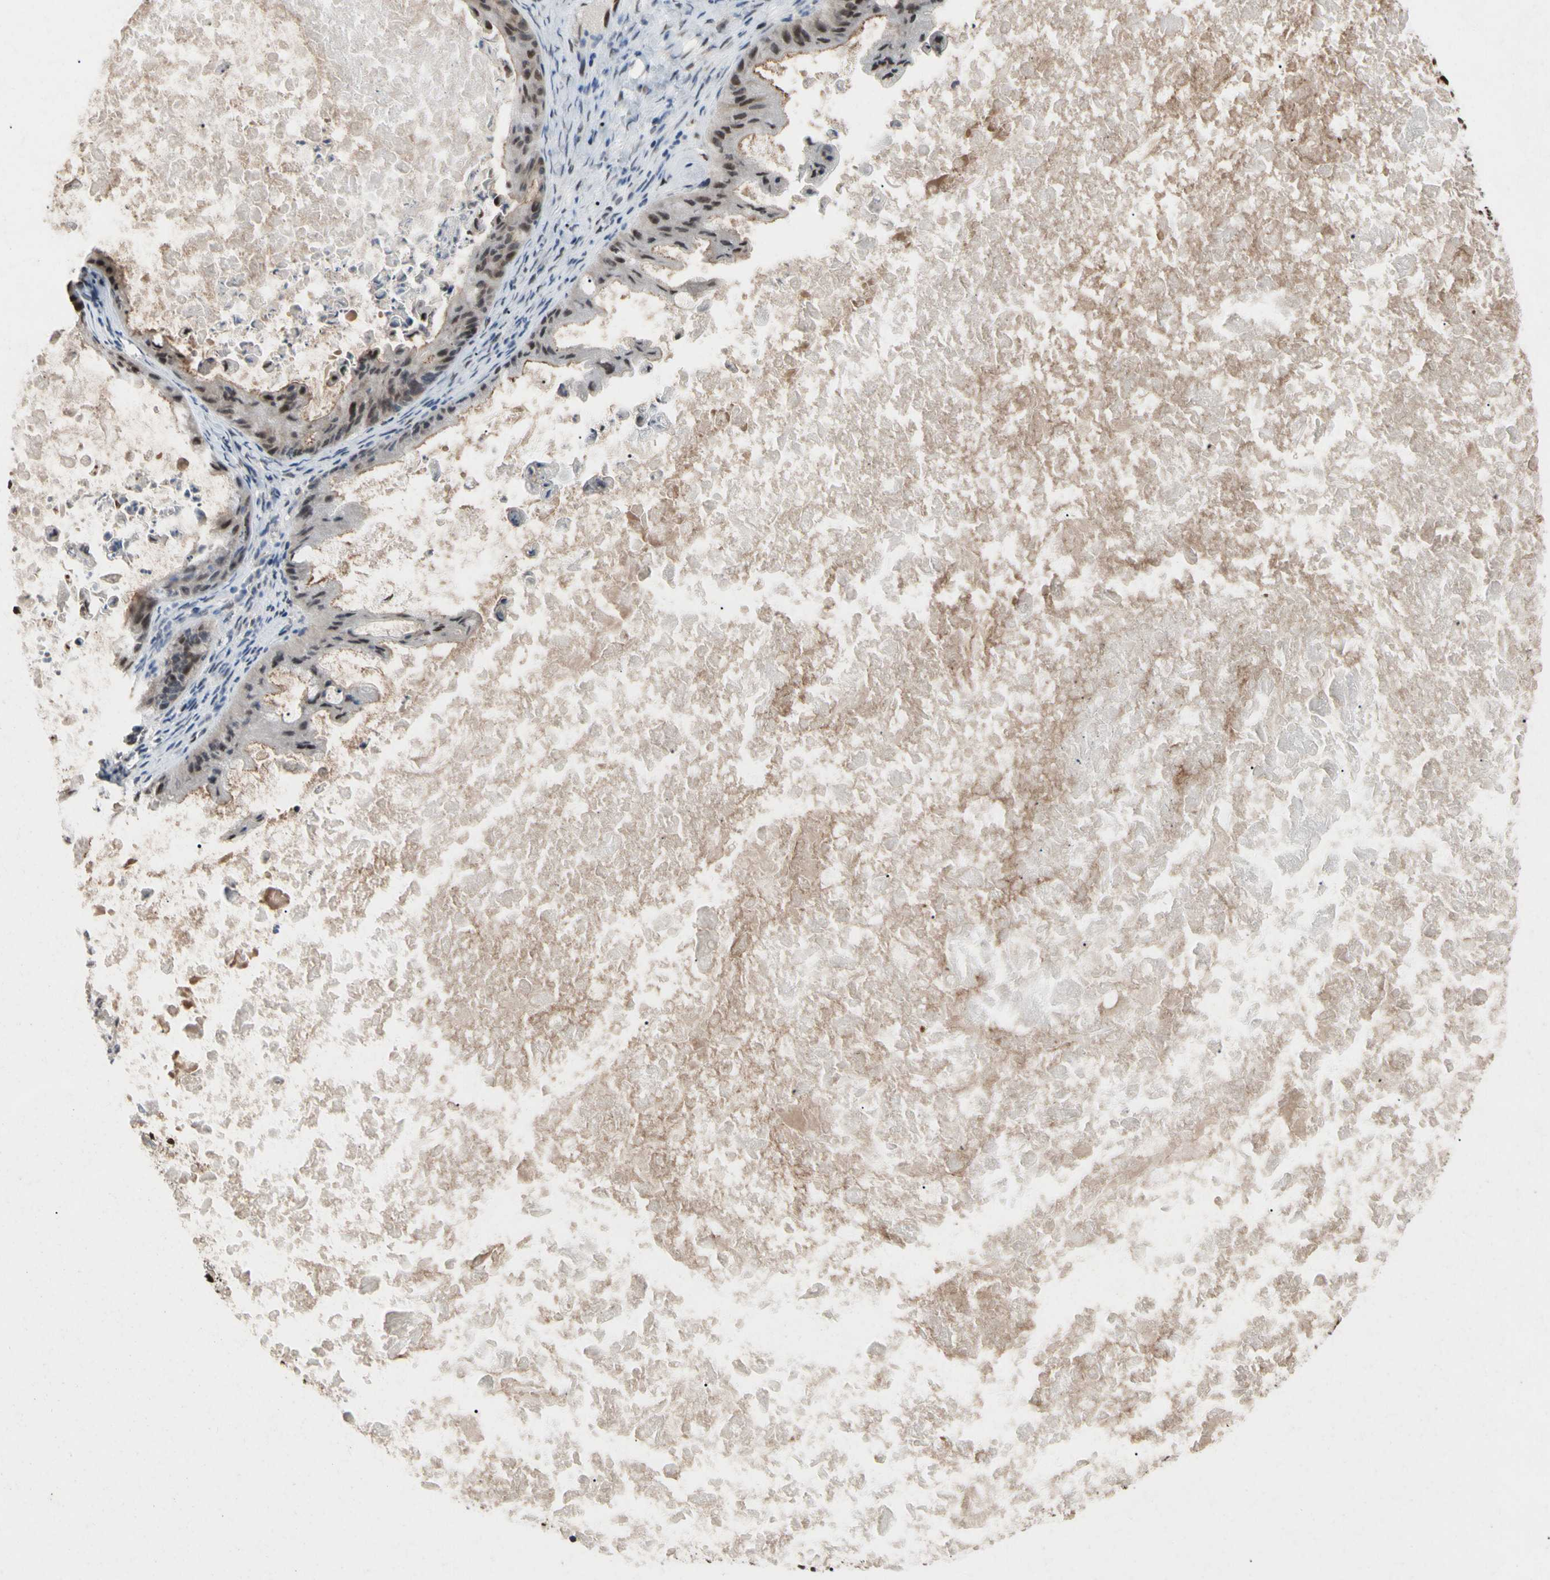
{"staining": {"intensity": "moderate", "quantity": "25%-75%", "location": "nuclear"}, "tissue": "ovarian cancer", "cell_type": "Tumor cells", "image_type": "cancer", "snomed": [{"axis": "morphology", "description": "Cystadenocarcinoma, mucinous, NOS"}, {"axis": "topography", "description": "Ovary"}], "caption": "Ovarian mucinous cystadenocarcinoma stained with a brown dye demonstrates moderate nuclear positive positivity in about 25%-75% of tumor cells.", "gene": "FAM98B", "patient": {"sex": "female", "age": 37}}